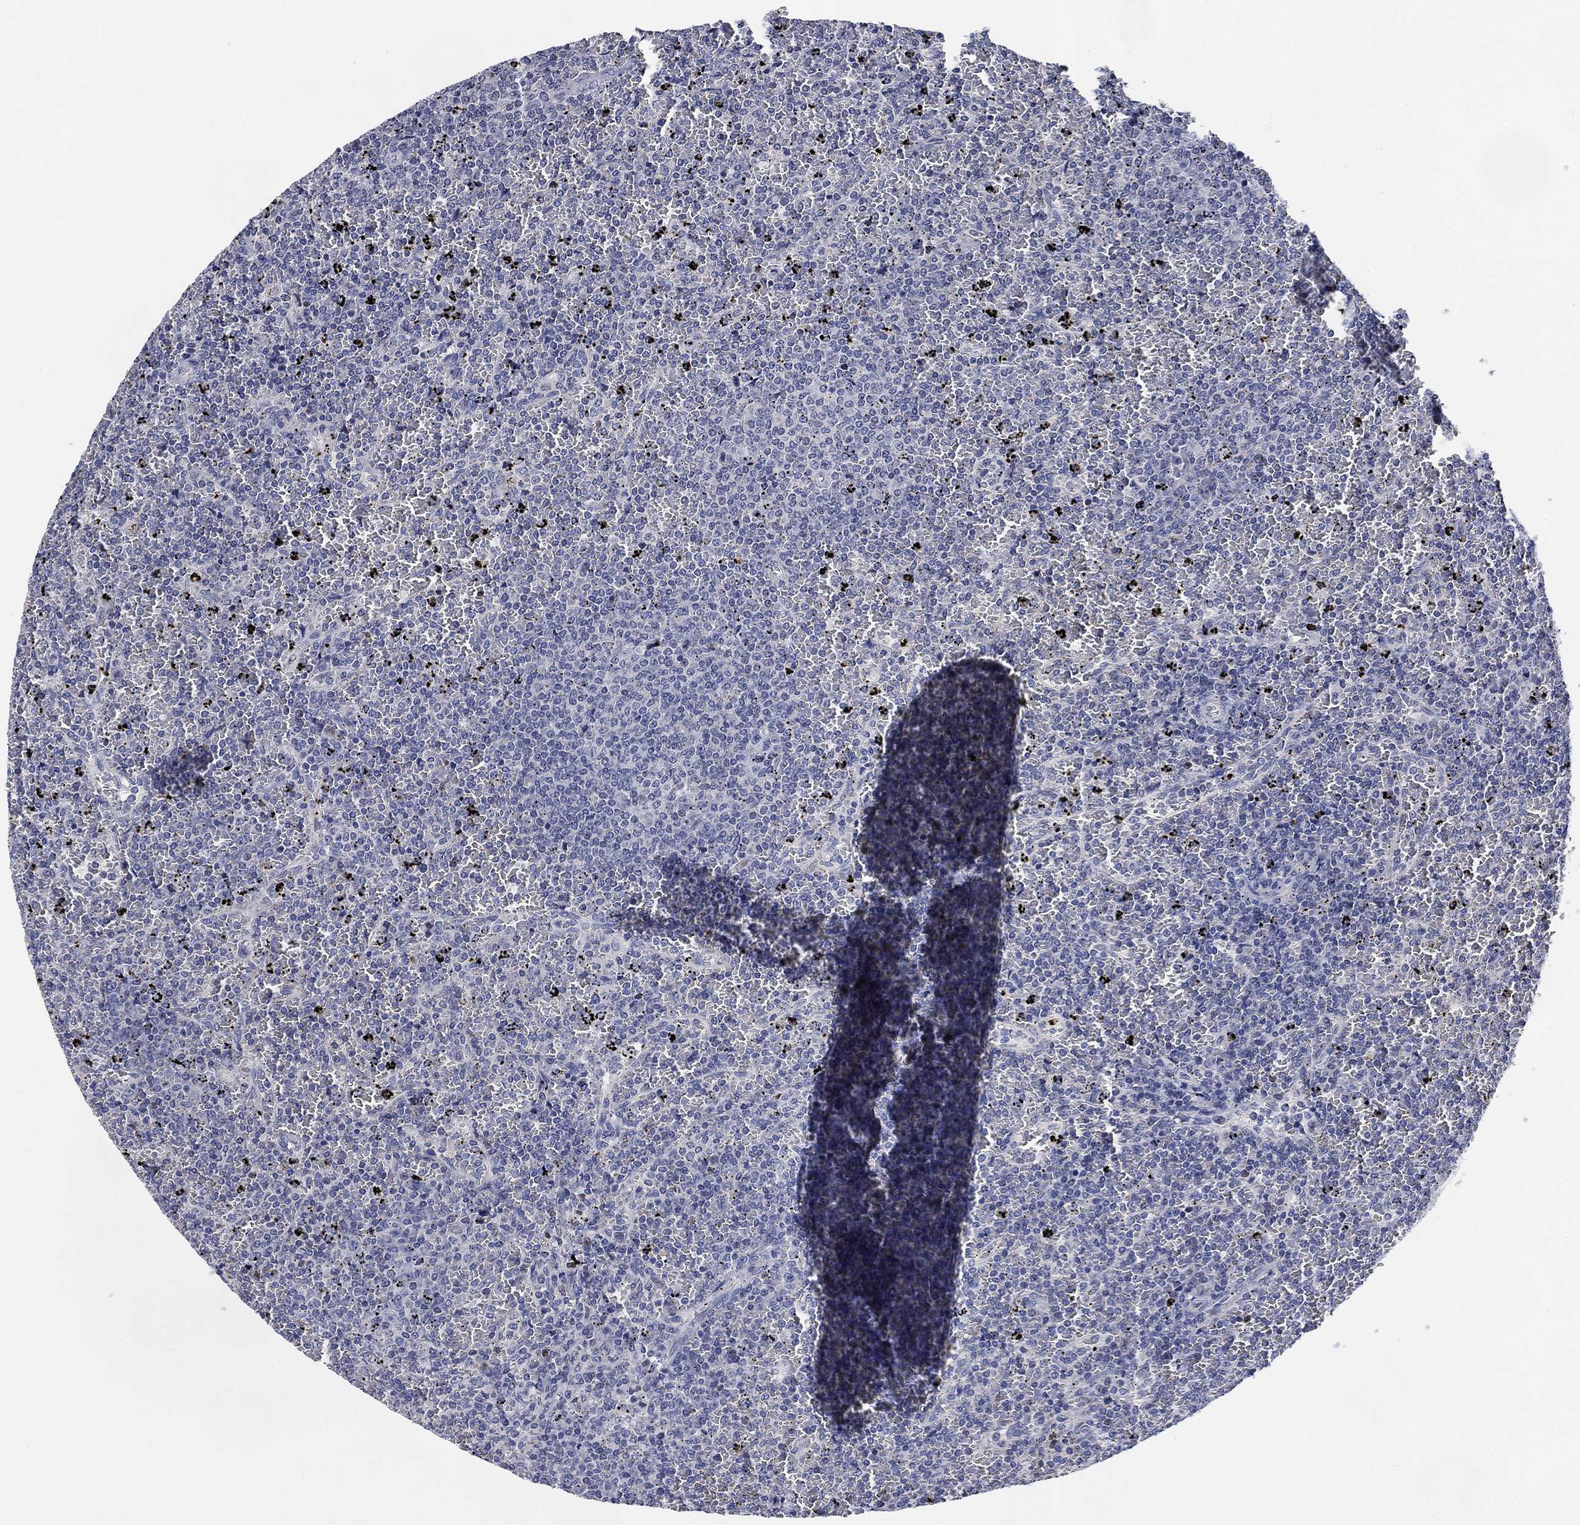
{"staining": {"intensity": "negative", "quantity": "none", "location": "none"}, "tissue": "lymphoma", "cell_type": "Tumor cells", "image_type": "cancer", "snomed": [{"axis": "morphology", "description": "Malignant lymphoma, non-Hodgkin's type, Low grade"}, {"axis": "topography", "description": "Spleen"}], "caption": "A high-resolution photomicrograph shows IHC staining of lymphoma, which demonstrates no significant staining in tumor cells.", "gene": "DAZL", "patient": {"sex": "female", "age": 77}}